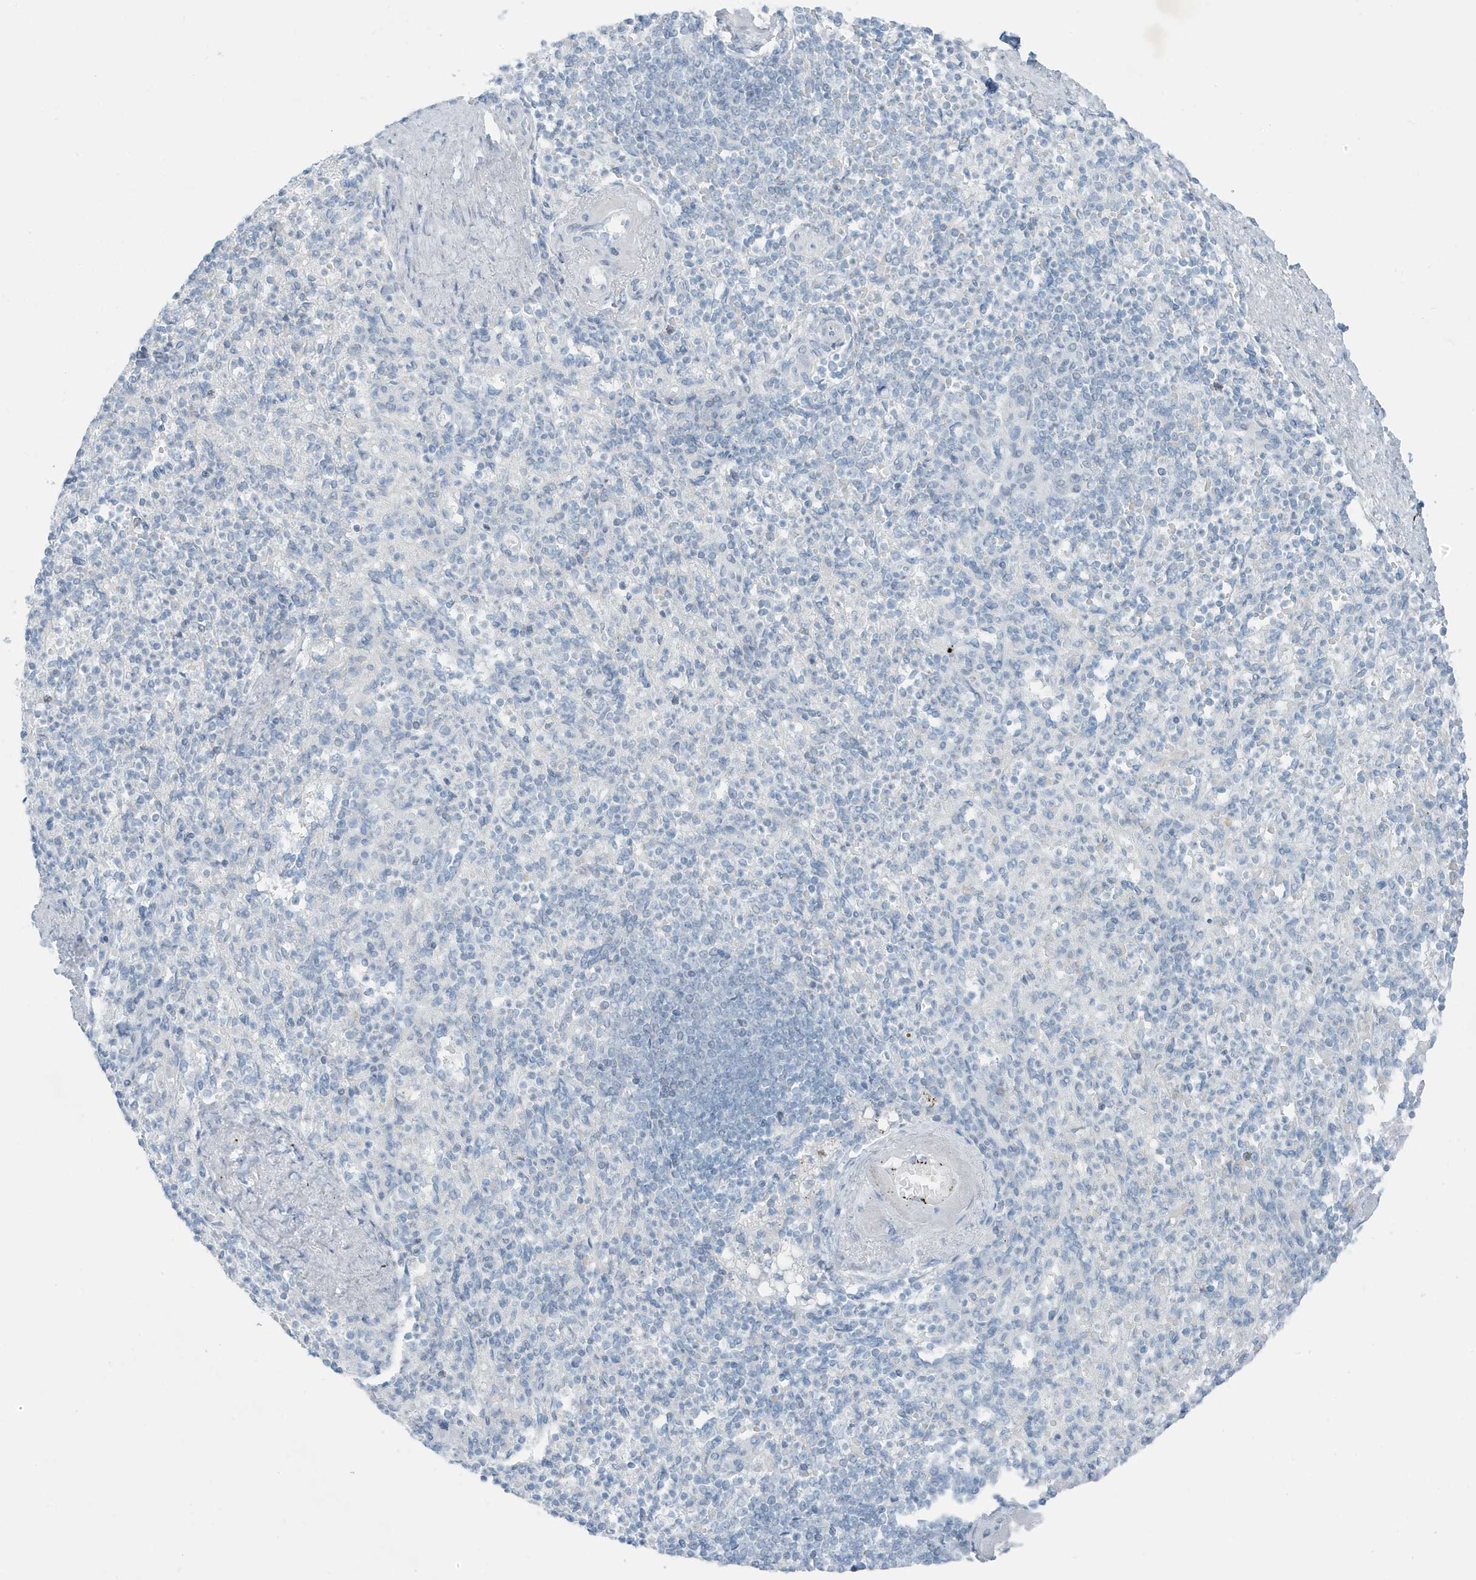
{"staining": {"intensity": "negative", "quantity": "none", "location": "none"}, "tissue": "spleen", "cell_type": "Cells in red pulp", "image_type": "normal", "snomed": [{"axis": "morphology", "description": "Normal tissue, NOS"}, {"axis": "topography", "description": "Spleen"}], "caption": "A histopathology image of spleen stained for a protein reveals no brown staining in cells in red pulp.", "gene": "ZFP64", "patient": {"sex": "female", "age": 74}}